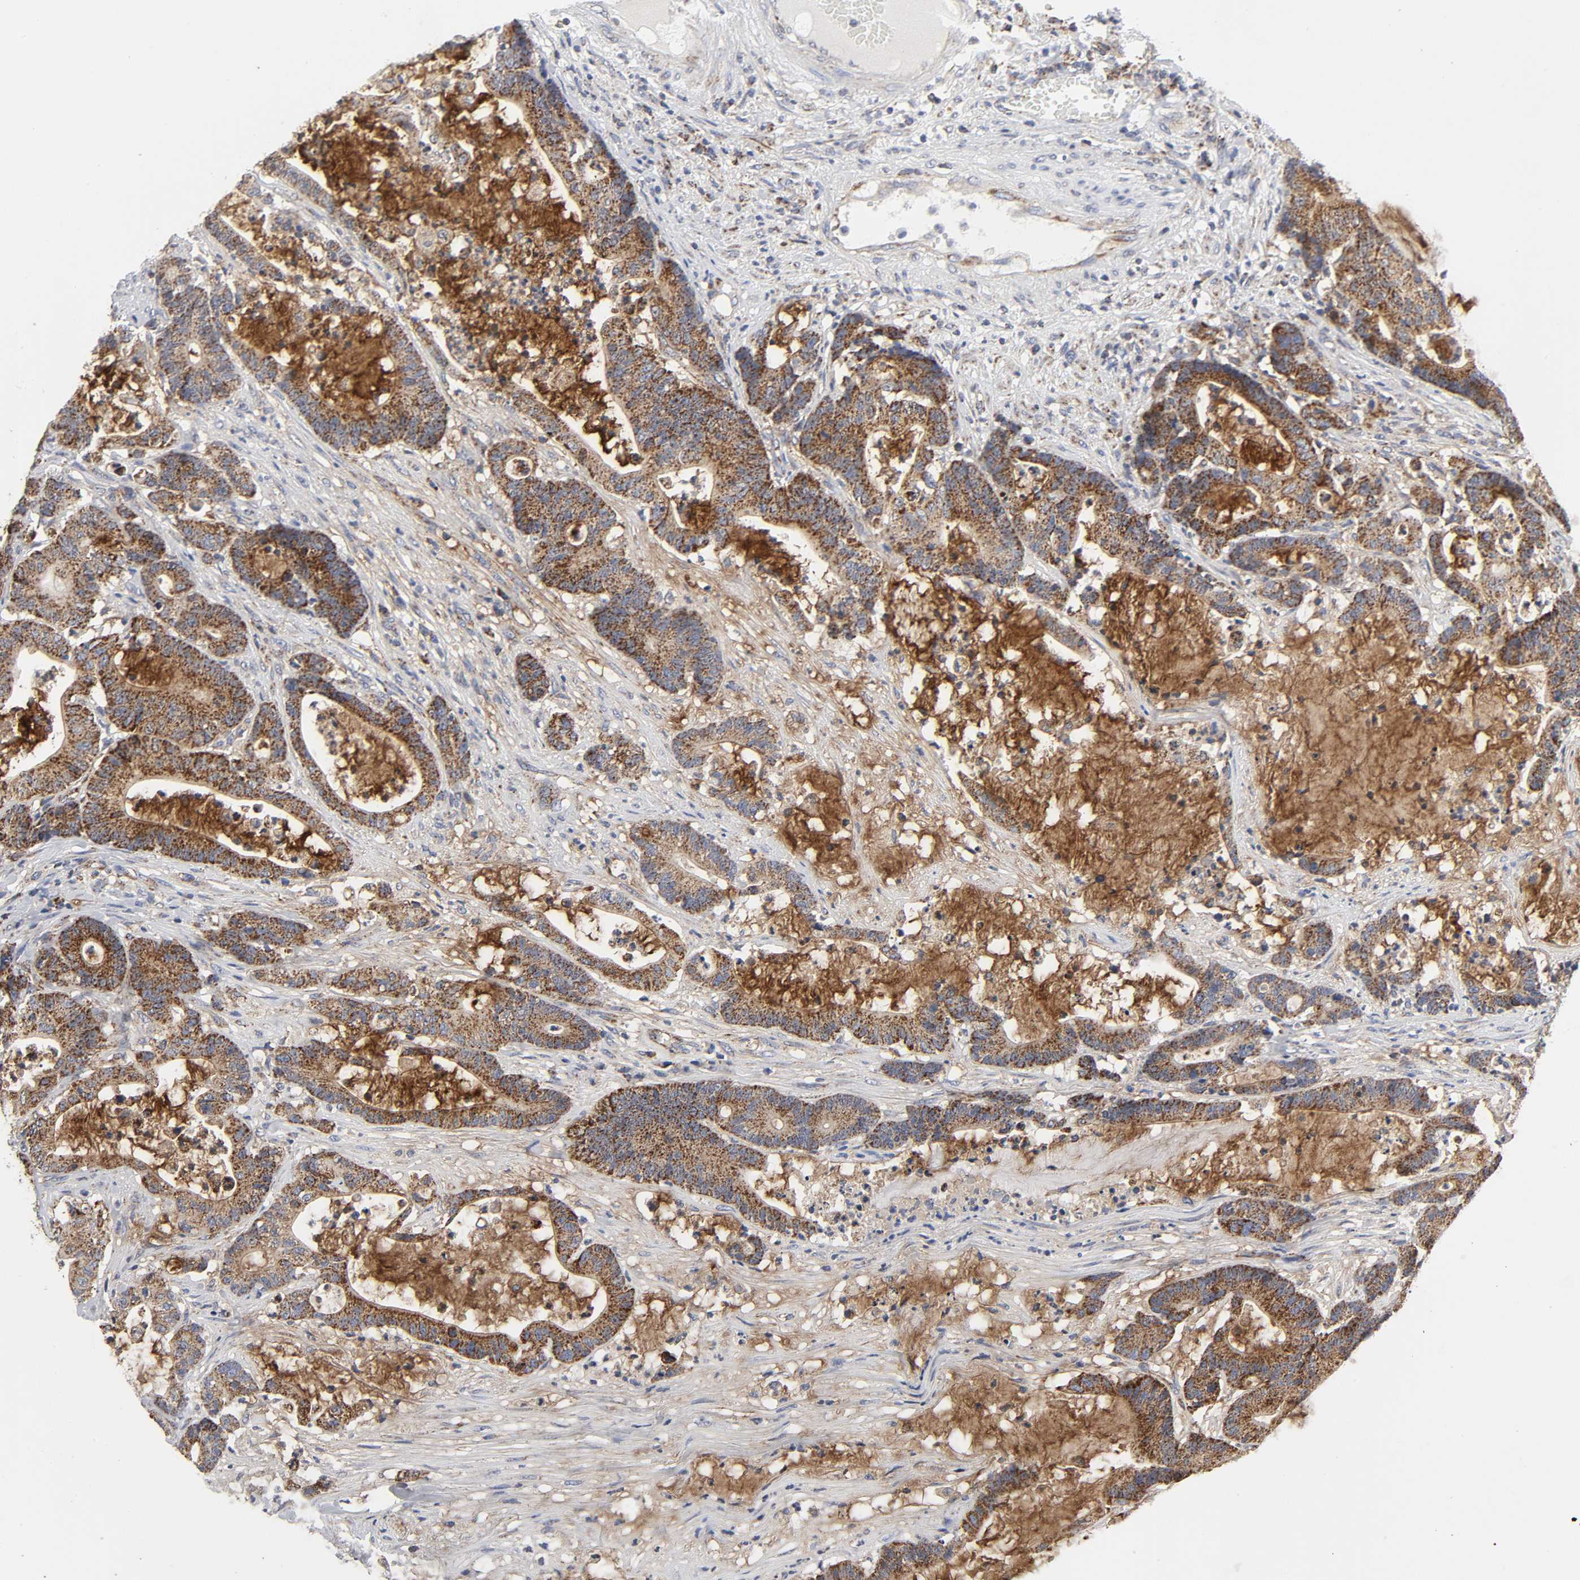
{"staining": {"intensity": "strong", "quantity": ">75%", "location": "cytoplasmic/membranous"}, "tissue": "colorectal cancer", "cell_type": "Tumor cells", "image_type": "cancer", "snomed": [{"axis": "morphology", "description": "Adenocarcinoma, NOS"}, {"axis": "topography", "description": "Colon"}], "caption": "Immunohistochemical staining of colorectal cancer demonstrates high levels of strong cytoplasmic/membranous protein expression in about >75% of tumor cells.", "gene": "AOPEP", "patient": {"sex": "female", "age": 84}}